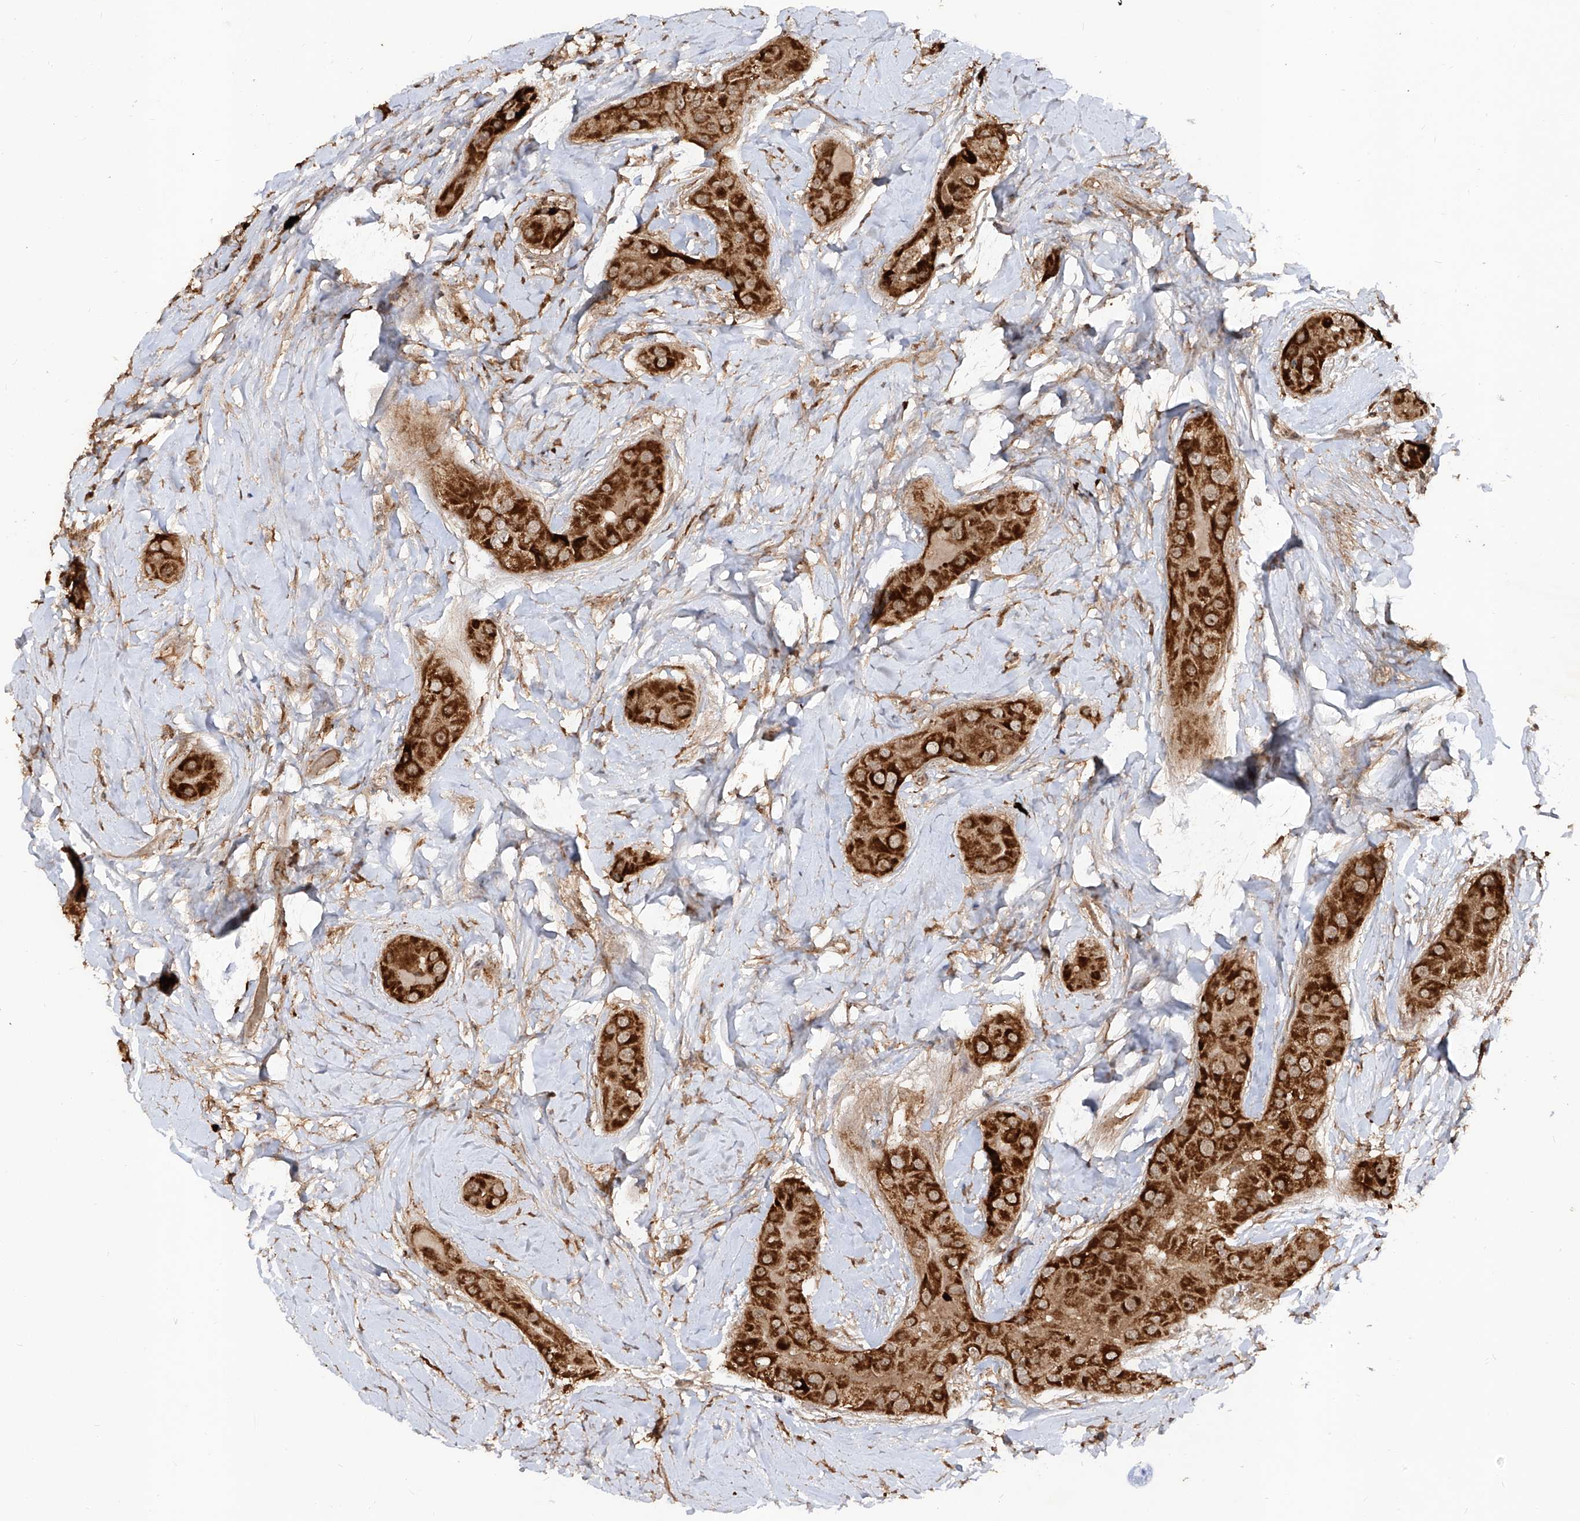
{"staining": {"intensity": "strong", "quantity": ">75%", "location": "cytoplasmic/membranous"}, "tissue": "thyroid cancer", "cell_type": "Tumor cells", "image_type": "cancer", "snomed": [{"axis": "morphology", "description": "Papillary adenocarcinoma, NOS"}, {"axis": "topography", "description": "Thyroid gland"}], "caption": "There is high levels of strong cytoplasmic/membranous expression in tumor cells of thyroid papillary adenocarcinoma, as demonstrated by immunohistochemical staining (brown color).", "gene": "AIM2", "patient": {"sex": "male", "age": 33}}